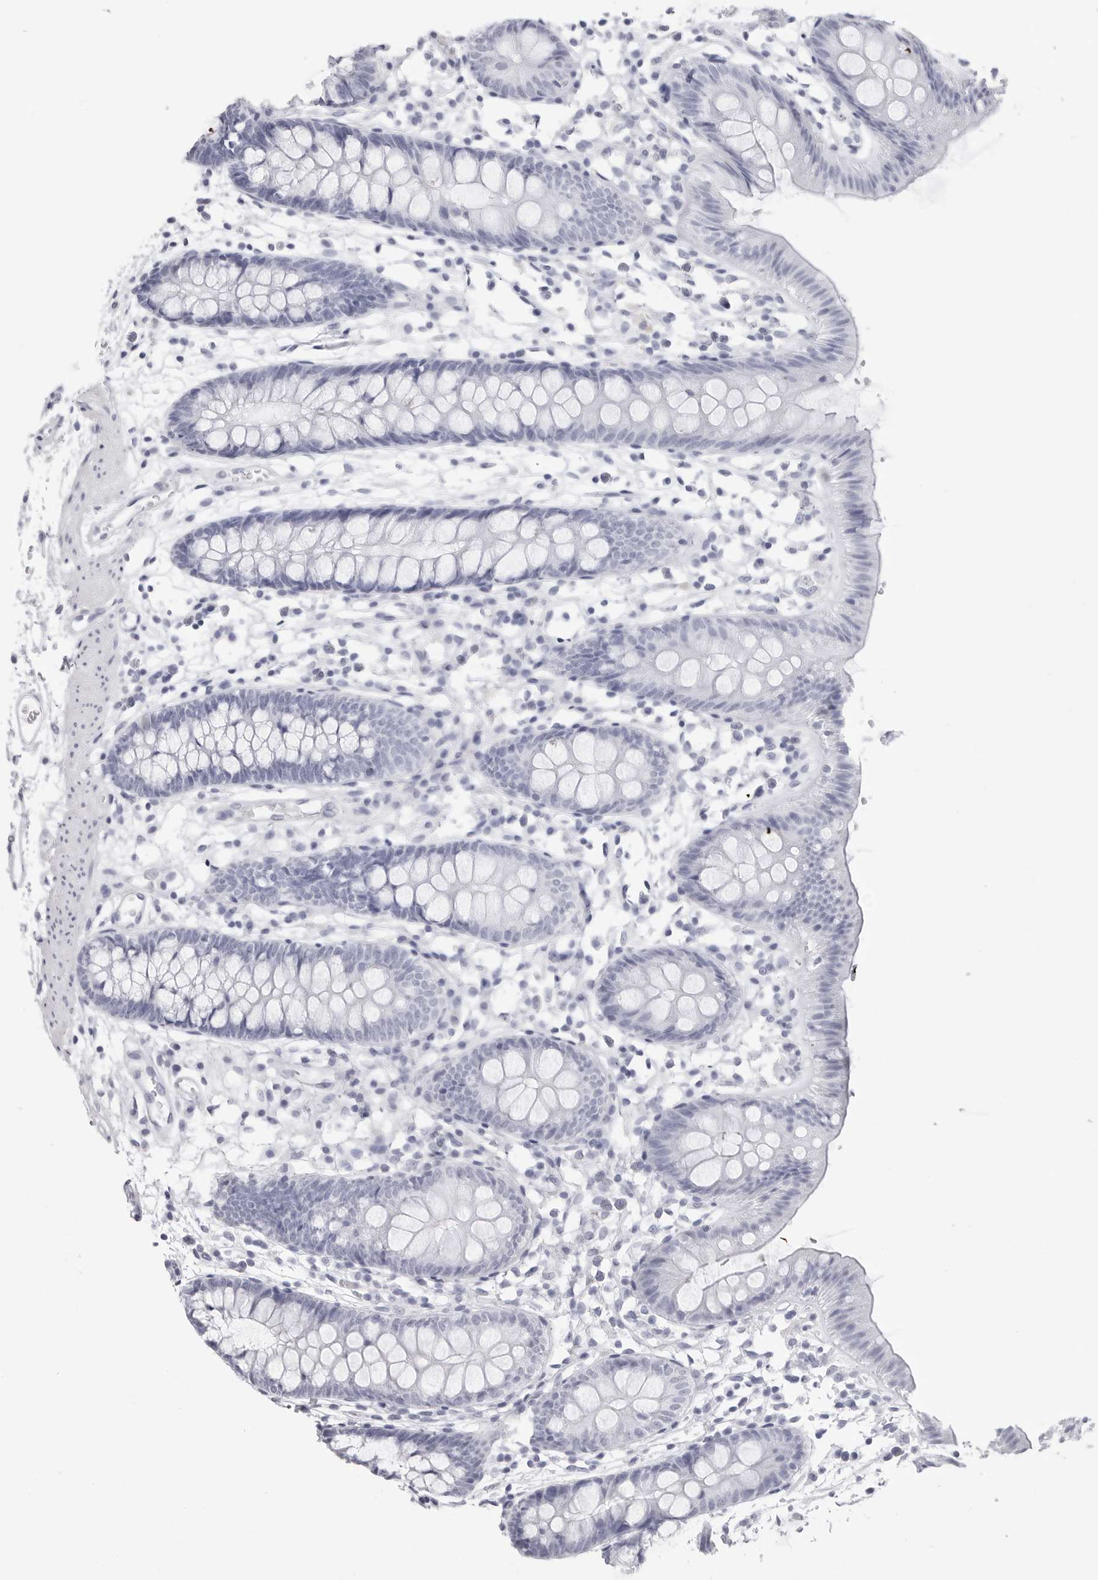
{"staining": {"intensity": "negative", "quantity": "none", "location": "none"}, "tissue": "colon", "cell_type": "Endothelial cells", "image_type": "normal", "snomed": [{"axis": "morphology", "description": "Normal tissue, NOS"}, {"axis": "topography", "description": "Colon"}], "caption": "This histopathology image is of unremarkable colon stained with immunohistochemistry to label a protein in brown with the nuclei are counter-stained blue. There is no staining in endothelial cells. The staining was performed using DAB to visualize the protein expression in brown, while the nuclei were stained in blue with hematoxylin (Magnification: 20x).", "gene": "CST2", "patient": {"sex": "male", "age": 56}}